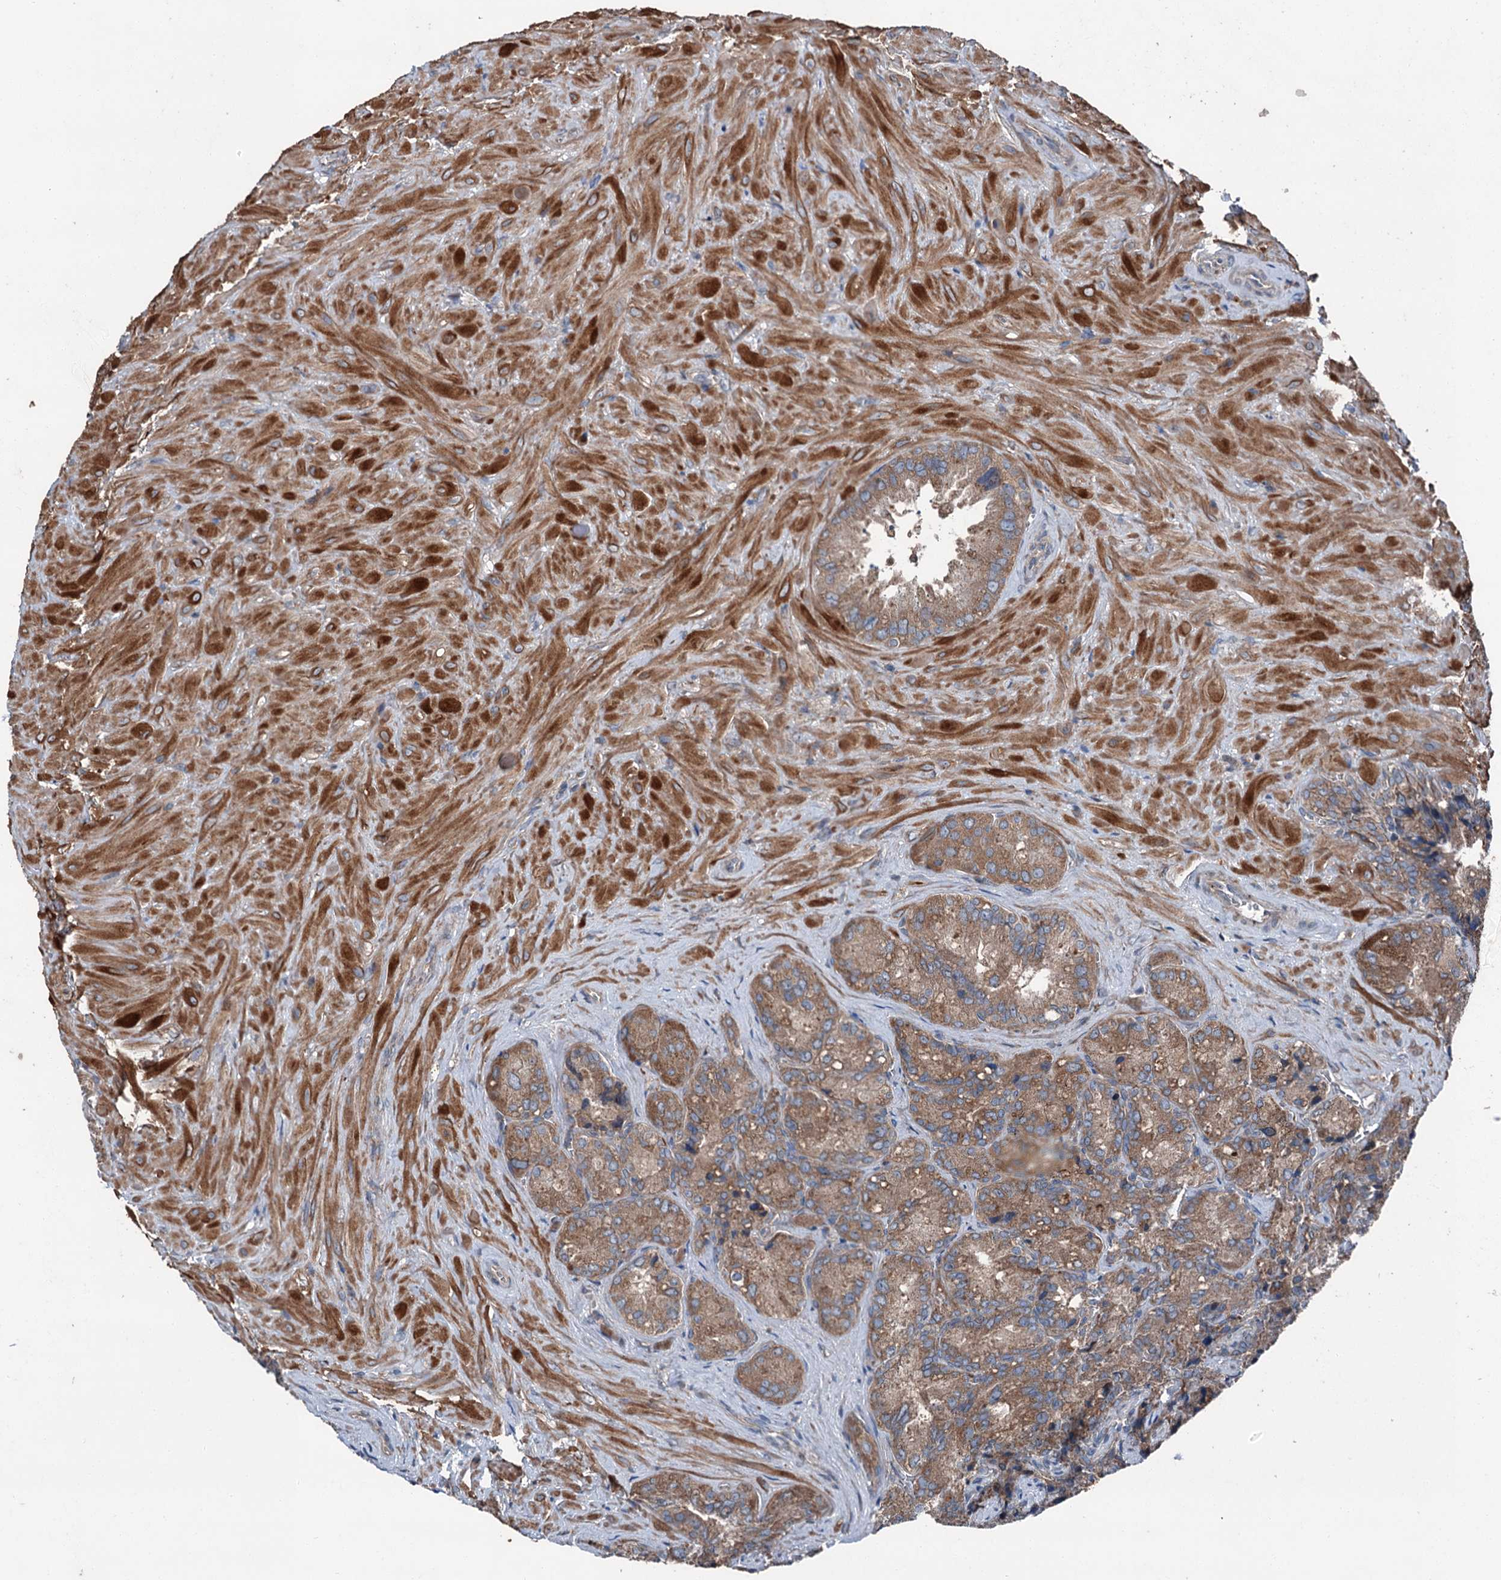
{"staining": {"intensity": "moderate", "quantity": ">75%", "location": "cytoplasmic/membranous"}, "tissue": "seminal vesicle", "cell_type": "Glandular cells", "image_type": "normal", "snomed": [{"axis": "morphology", "description": "Normal tissue, NOS"}, {"axis": "topography", "description": "Seminal veicle"}], "caption": "A brown stain shows moderate cytoplasmic/membranous staining of a protein in glandular cells of unremarkable human seminal vesicle.", "gene": "RUFY1", "patient": {"sex": "male", "age": 62}}